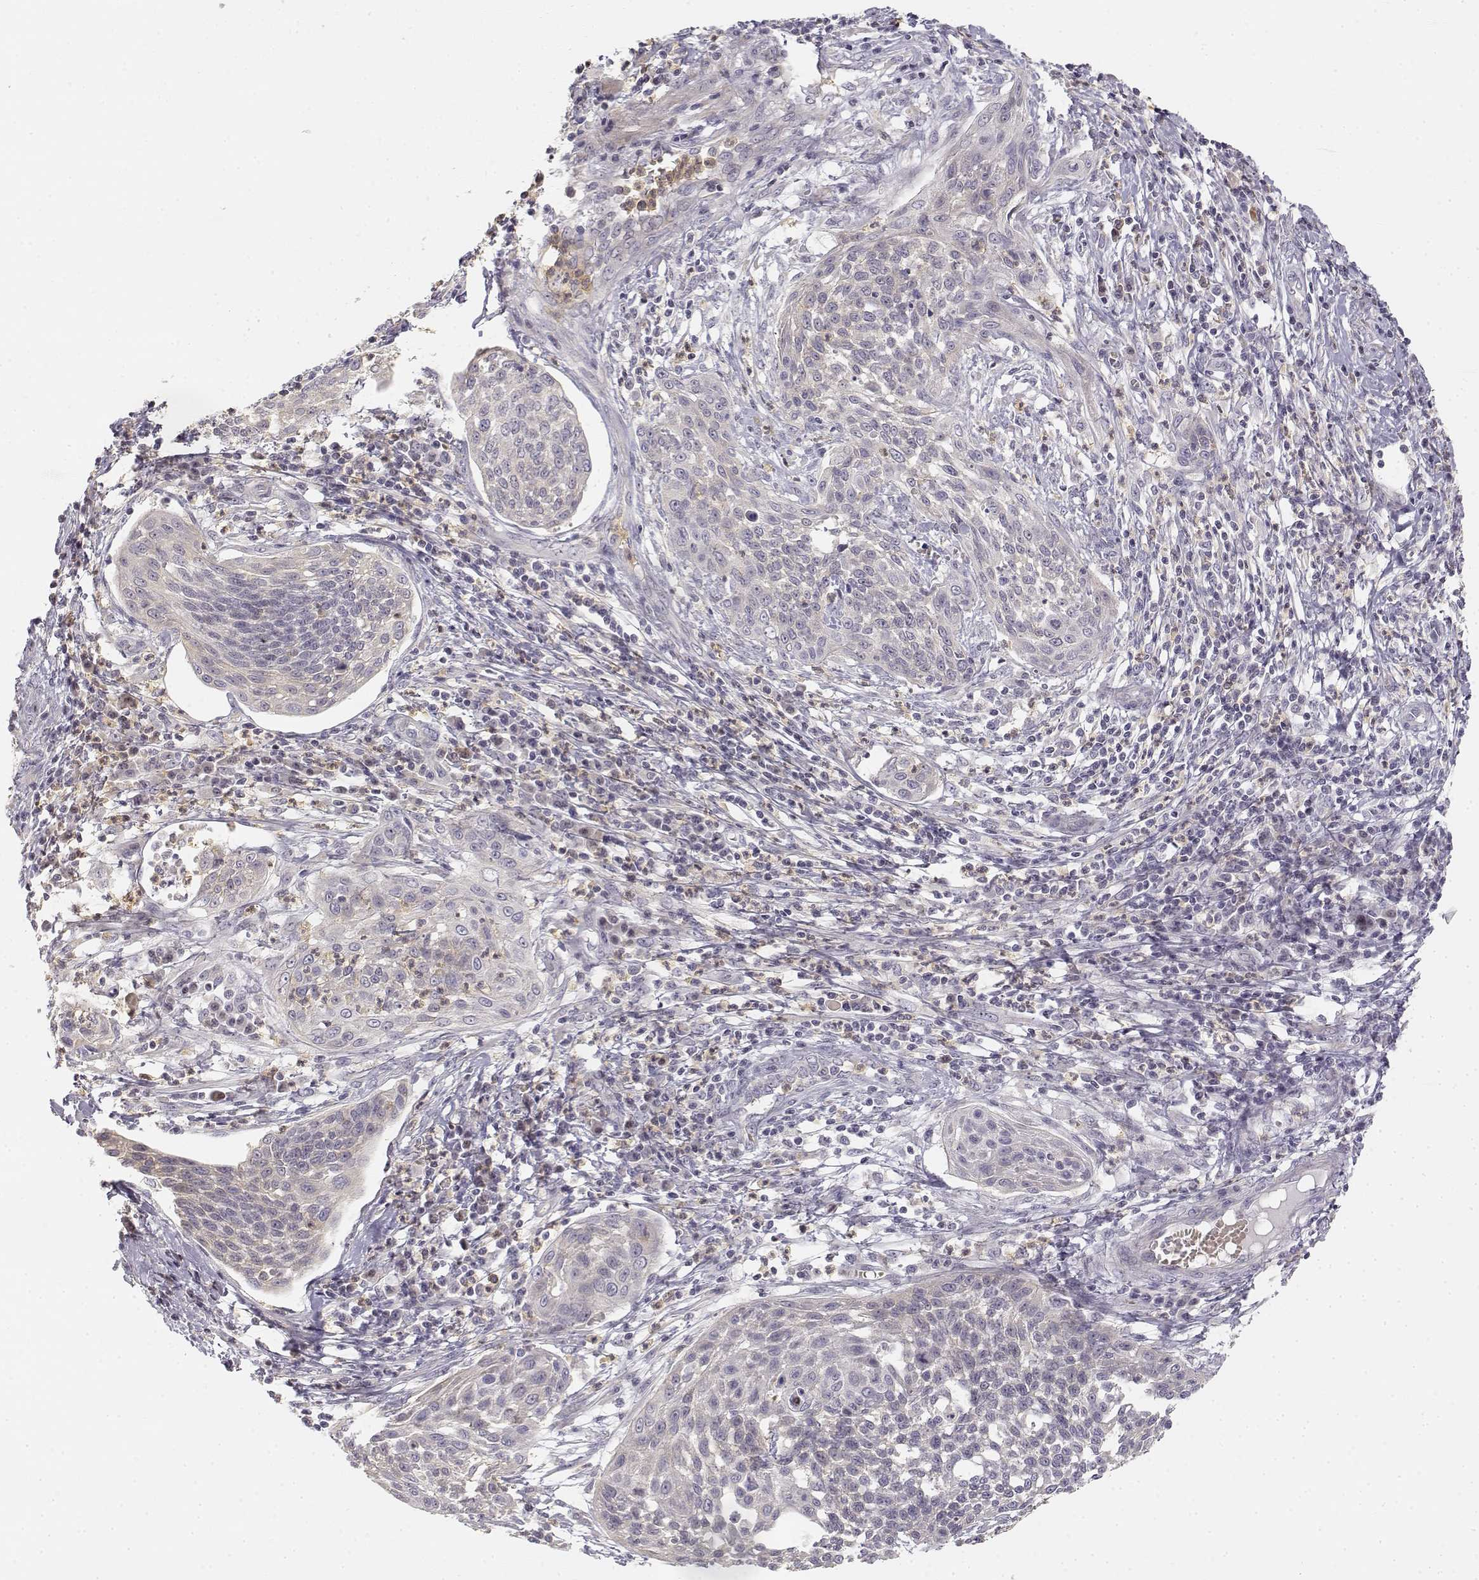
{"staining": {"intensity": "negative", "quantity": "none", "location": "none"}, "tissue": "cervical cancer", "cell_type": "Tumor cells", "image_type": "cancer", "snomed": [{"axis": "morphology", "description": "Squamous cell carcinoma, NOS"}, {"axis": "topography", "description": "Cervix"}], "caption": "Photomicrograph shows no significant protein staining in tumor cells of cervical squamous cell carcinoma.", "gene": "GLIPR1L2", "patient": {"sex": "female", "age": 34}}